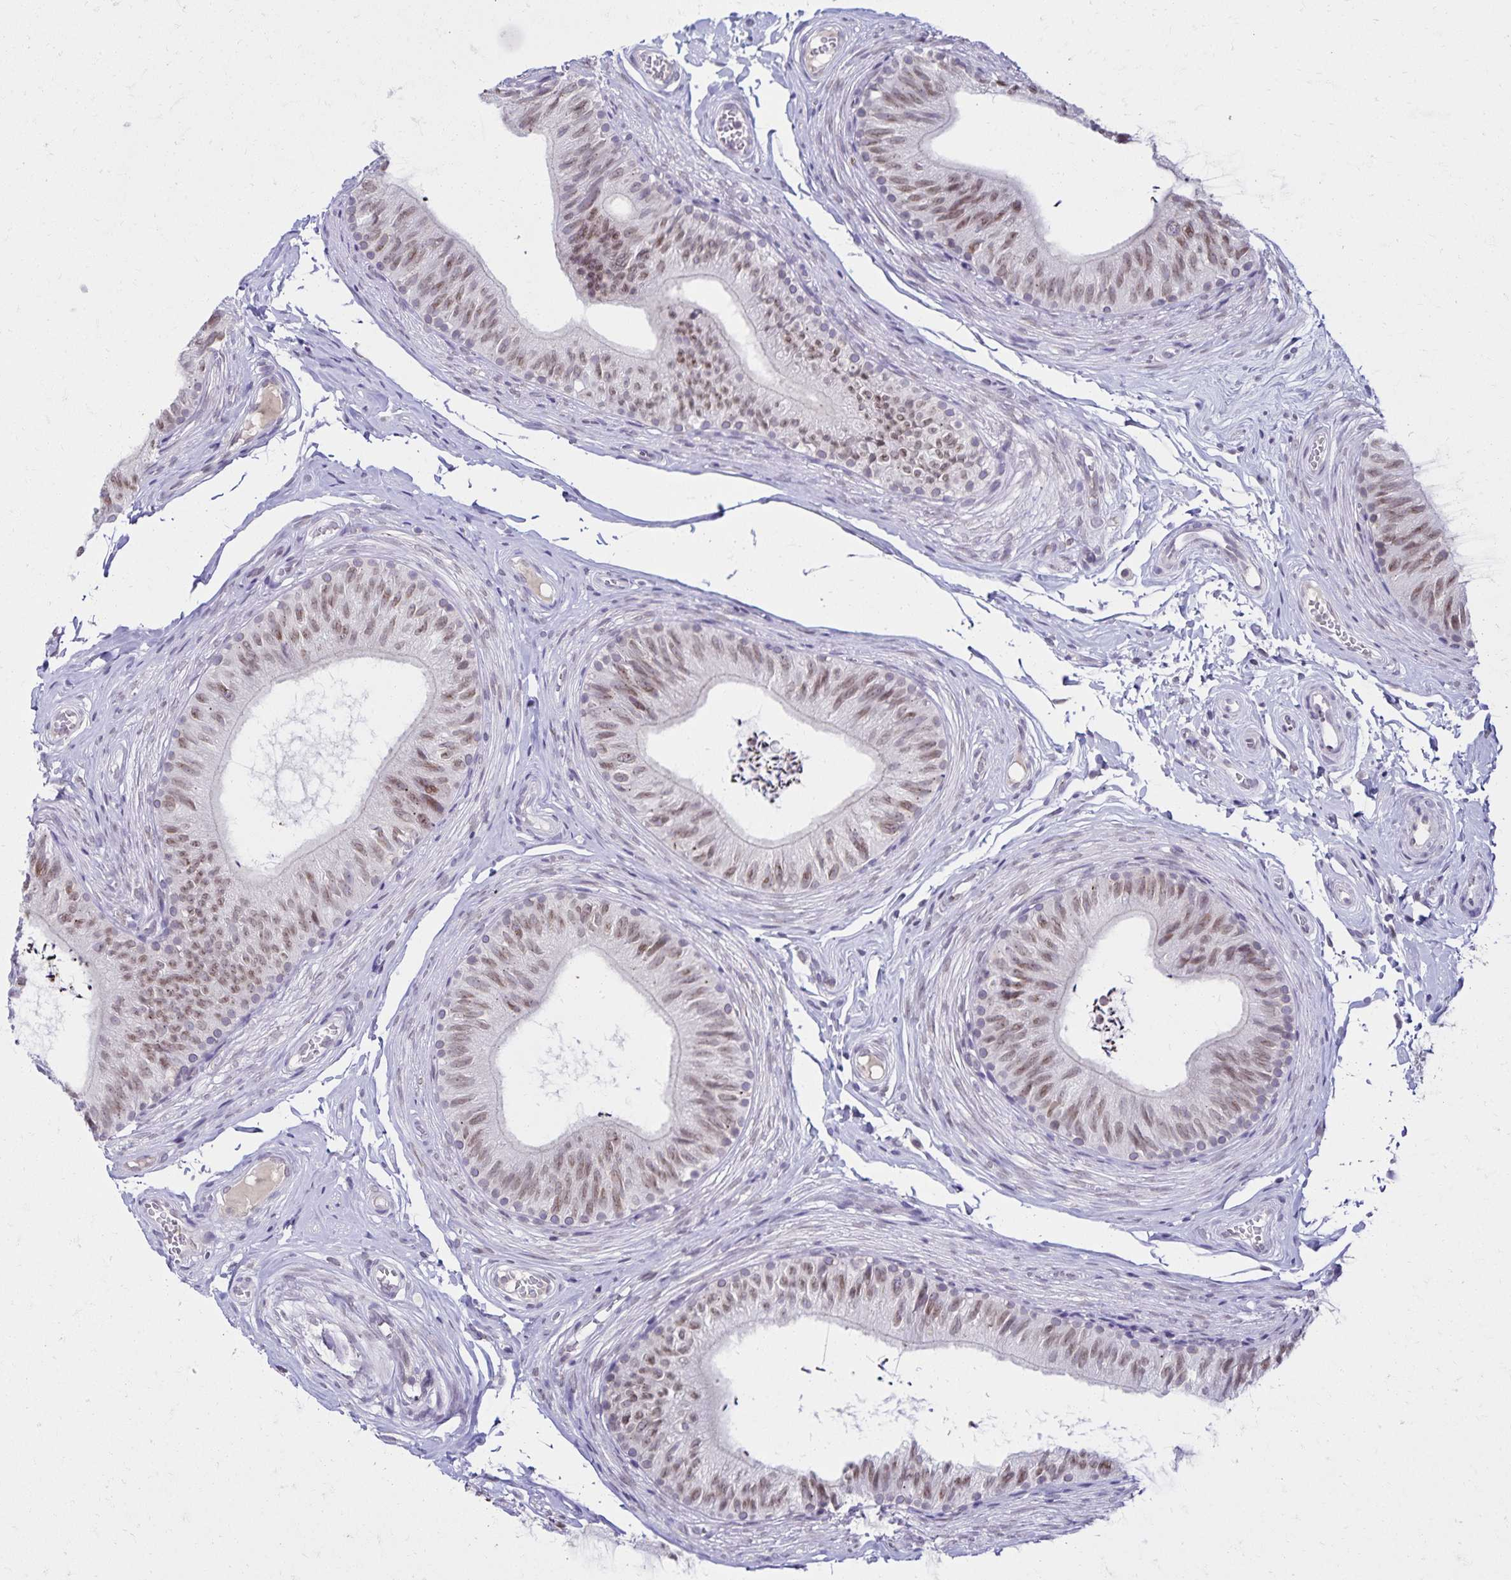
{"staining": {"intensity": "moderate", "quantity": ">75%", "location": "nuclear"}, "tissue": "epididymis", "cell_type": "Glandular cells", "image_type": "normal", "snomed": [{"axis": "morphology", "description": "Normal tissue, NOS"}, {"axis": "topography", "description": "Epididymis, spermatic cord, NOS"}, {"axis": "topography", "description": "Epididymis"}, {"axis": "topography", "description": "Peripheral nerve tissue"}], "caption": "Moderate nuclear expression is appreciated in about >75% of glandular cells in normal epididymis. The staining was performed using DAB (3,3'-diaminobenzidine) to visualize the protein expression in brown, while the nuclei were stained in blue with hematoxylin (Magnification: 20x).", "gene": "FAM166C", "patient": {"sex": "male", "age": 29}}